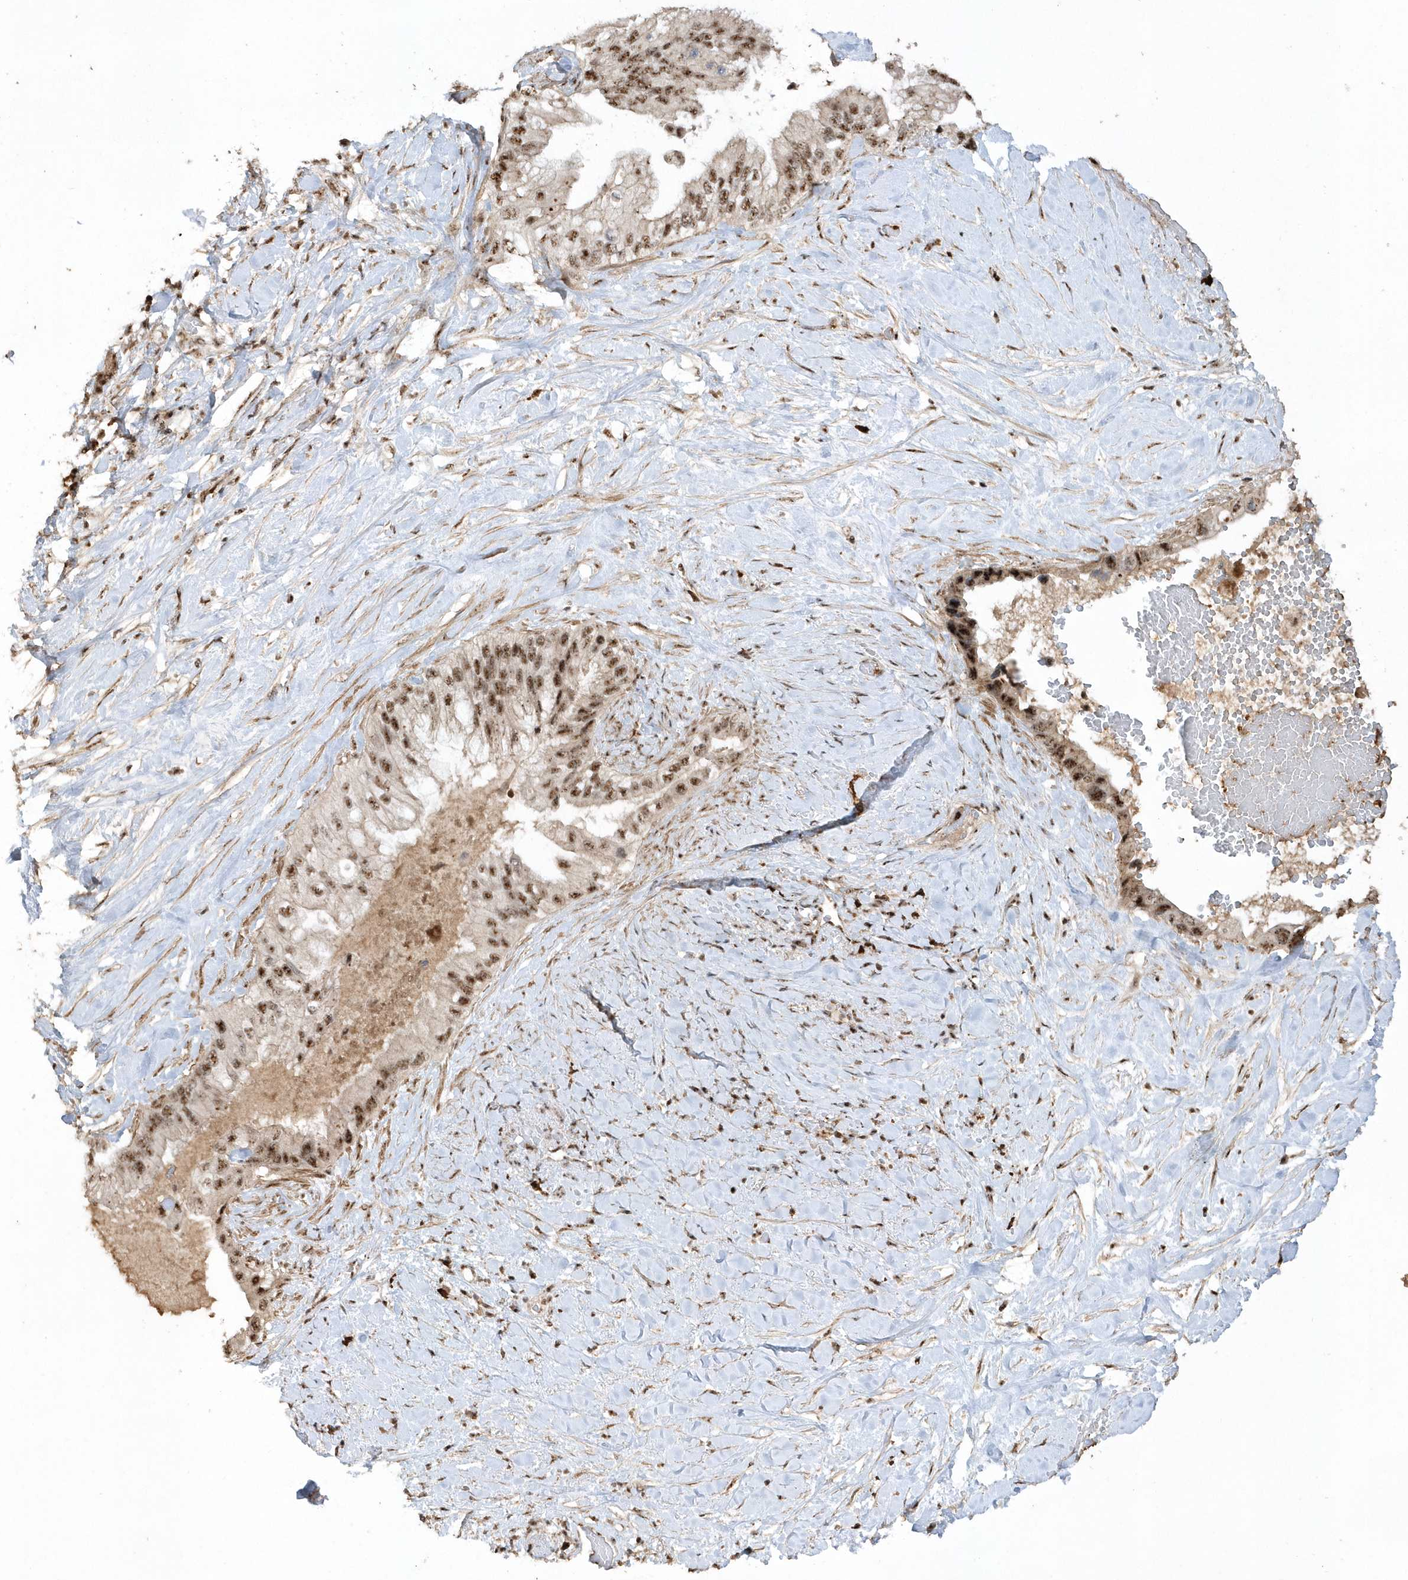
{"staining": {"intensity": "moderate", "quantity": ">75%", "location": "nuclear"}, "tissue": "pancreatic cancer", "cell_type": "Tumor cells", "image_type": "cancer", "snomed": [{"axis": "morphology", "description": "Inflammation, NOS"}, {"axis": "morphology", "description": "Adenocarcinoma, NOS"}, {"axis": "topography", "description": "Pancreas"}], "caption": "Immunohistochemistry (IHC) photomicrograph of neoplastic tissue: human adenocarcinoma (pancreatic) stained using IHC demonstrates medium levels of moderate protein expression localized specifically in the nuclear of tumor cells, appearing as a nuclear brown color.", "gene": "POLR3B", "patient": {"sex": "female", "age": 56}}